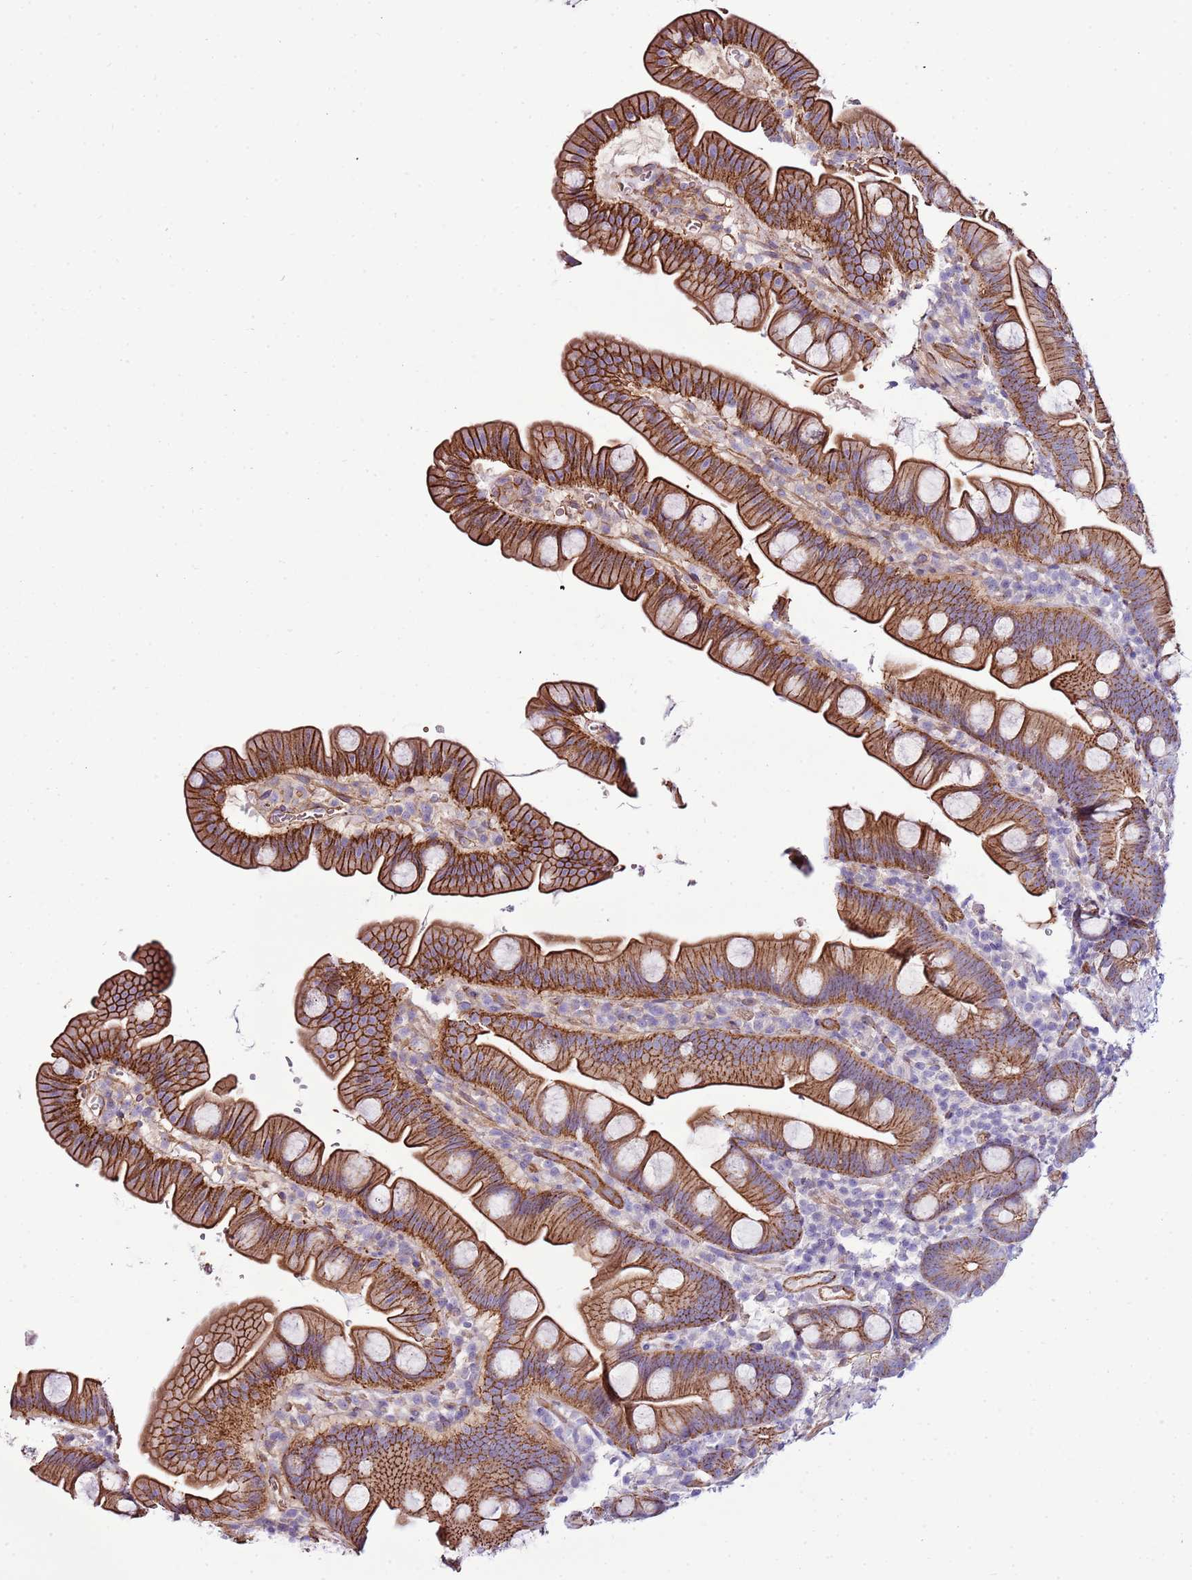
{"staining": {"intensity": "strong", "quantity": ">75%", "location": "cytoplasmic/membranous"}, "tissue": "small intestine", "cell_type": "Glandular cells", "image_type": "normal", "snomed": [{"axis": "morphology", "description": "Normal tissue, NOS"}, {"axis": "topography", "description": "Small intestine"}], "caption": "A high amount of strong cytoplasmic/membranous positivity is seen in about >75% of glandular cells in unremarkable small intestine.", "gene": "GFRAL", "patient": {"sex": "female", "age": 68}}